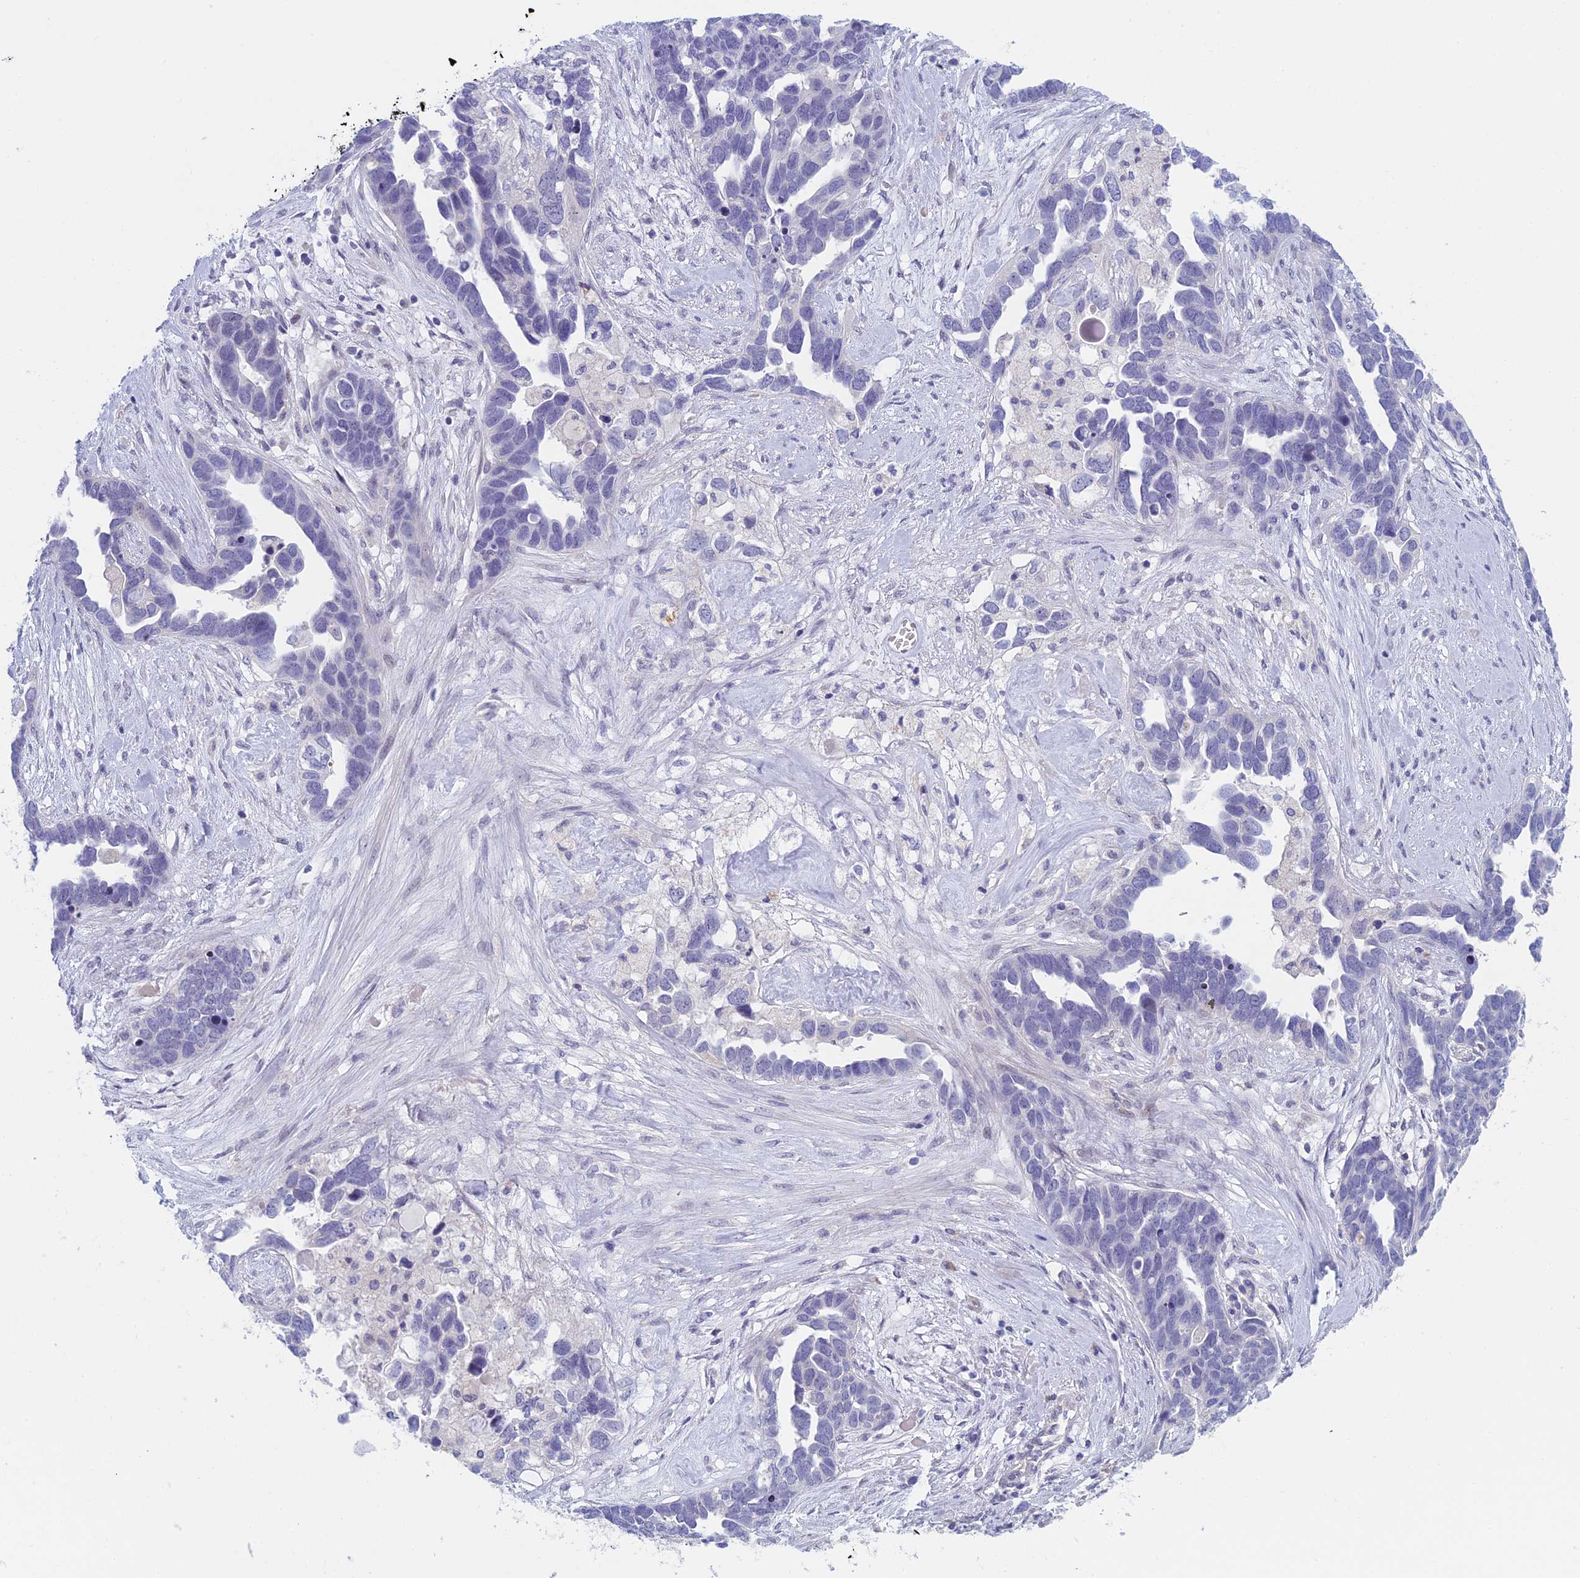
{"staining": {"intensity": "negative", "quantity": "none", "location": "none"}, "tissue": "ovarian cancer", "cell_type": "Tumor cells", "image_type": "cancer", "snomed": [{"axis": "morphology", "description": "Cystadenocarcinoma, serous, NOS"}, {"axis": "topography", "description": "Ovary"}], "caption": "A histopathology image of ovarian cancer (serous cystadenocarcinoma) stained for a protein exhibits no brown staining in tumor cells.", "gene": "PPP1R26", "patient": {"sex": "female", "age": 54}}